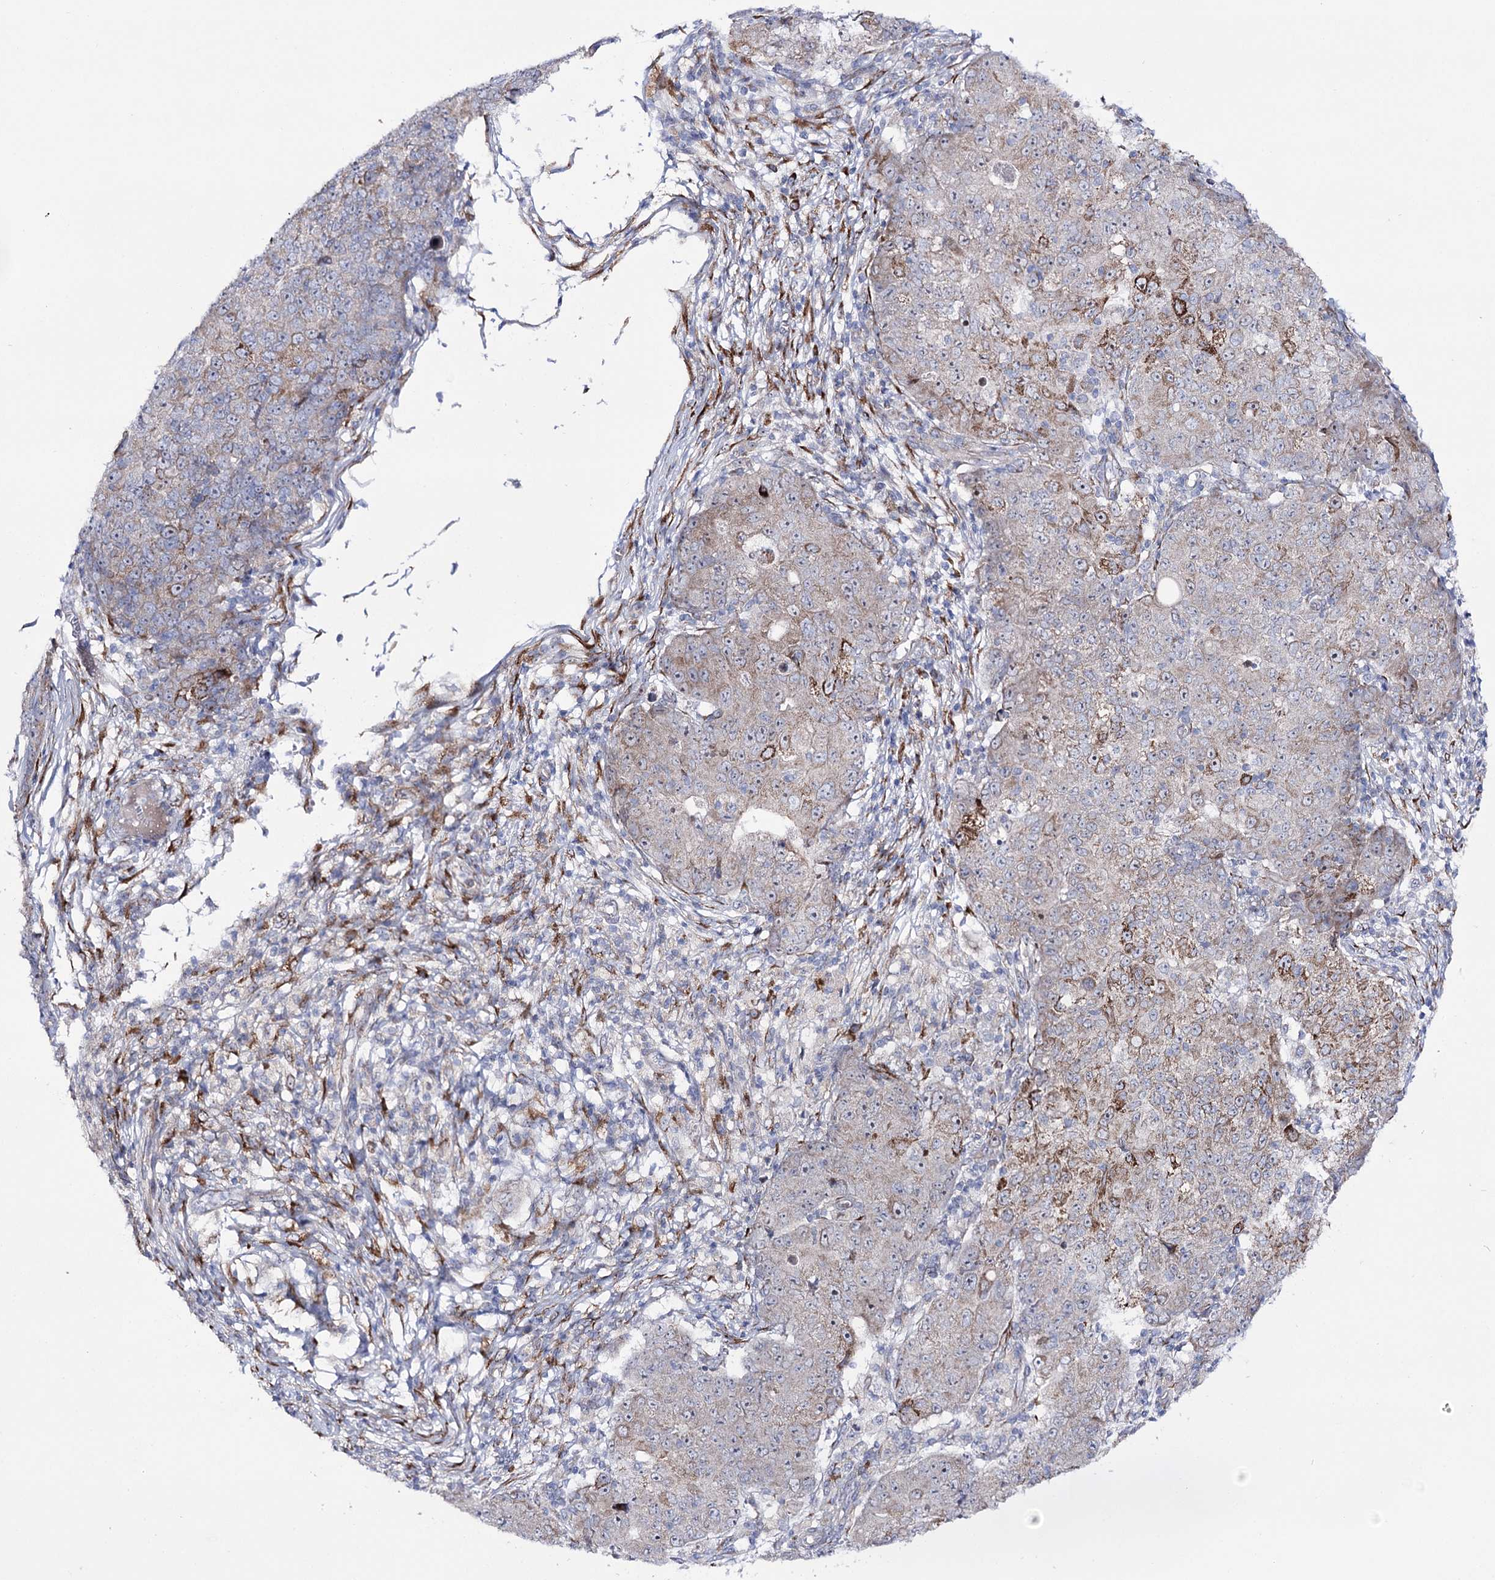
{"staining": {"intensity": "weak", "quantity": "<25%", "location": "cytoplasmic/membranous"}, "tissue": "ovarian cancer", "cell_type": "Tumor cells", "image_type": "cancer", "snomed": [{"axis": "morphology", "description": "Carcinoma, endometroid"}, {"axis": "topography", "description": "Ovary"}], "caption": "IHC of ovarian endometroid carcinoma reveals no positivity in tumor cells.", "gene": "METTL5", "patient": {"sex": "female", "age": 42}}